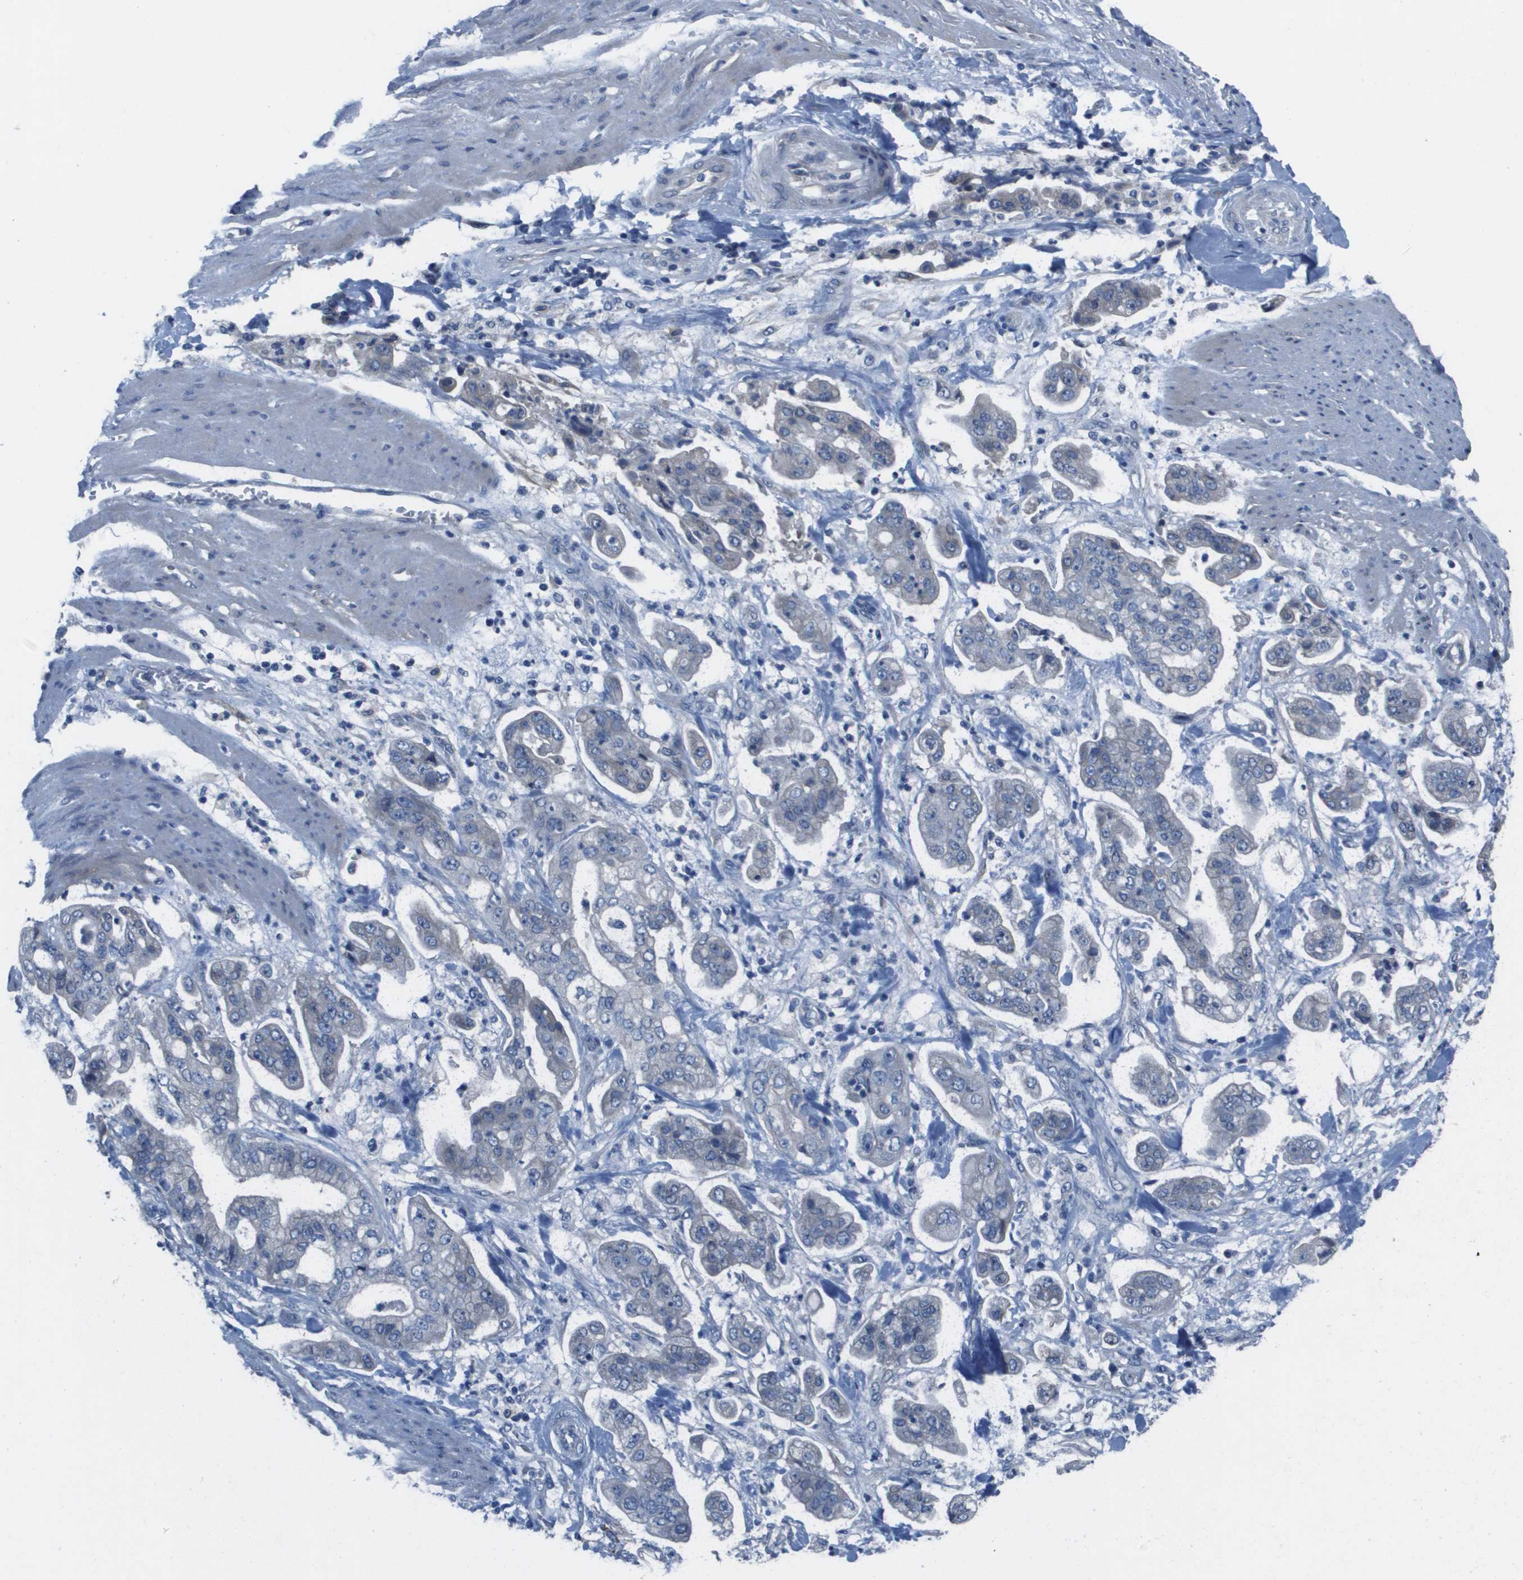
{"staining": {"intensity": "negative", "quantity": "none", "location": "none"}, "tissue": "stomach cancer", "cell_type": "Tumor cells", "image_type": "cancer", "snomed": [{"axis": "morphology", "description": "Adenocarcinoma, NOS"}, {"axis": "topography", "description": "Stomach"}], "caption": "Immunohistochemical staining of human stomach cancer (adenocarcinoma) demonstrates no significant expression in tumor cells.", "gene": "NCS1", "patient": {"sex": "male", "age": 62}}